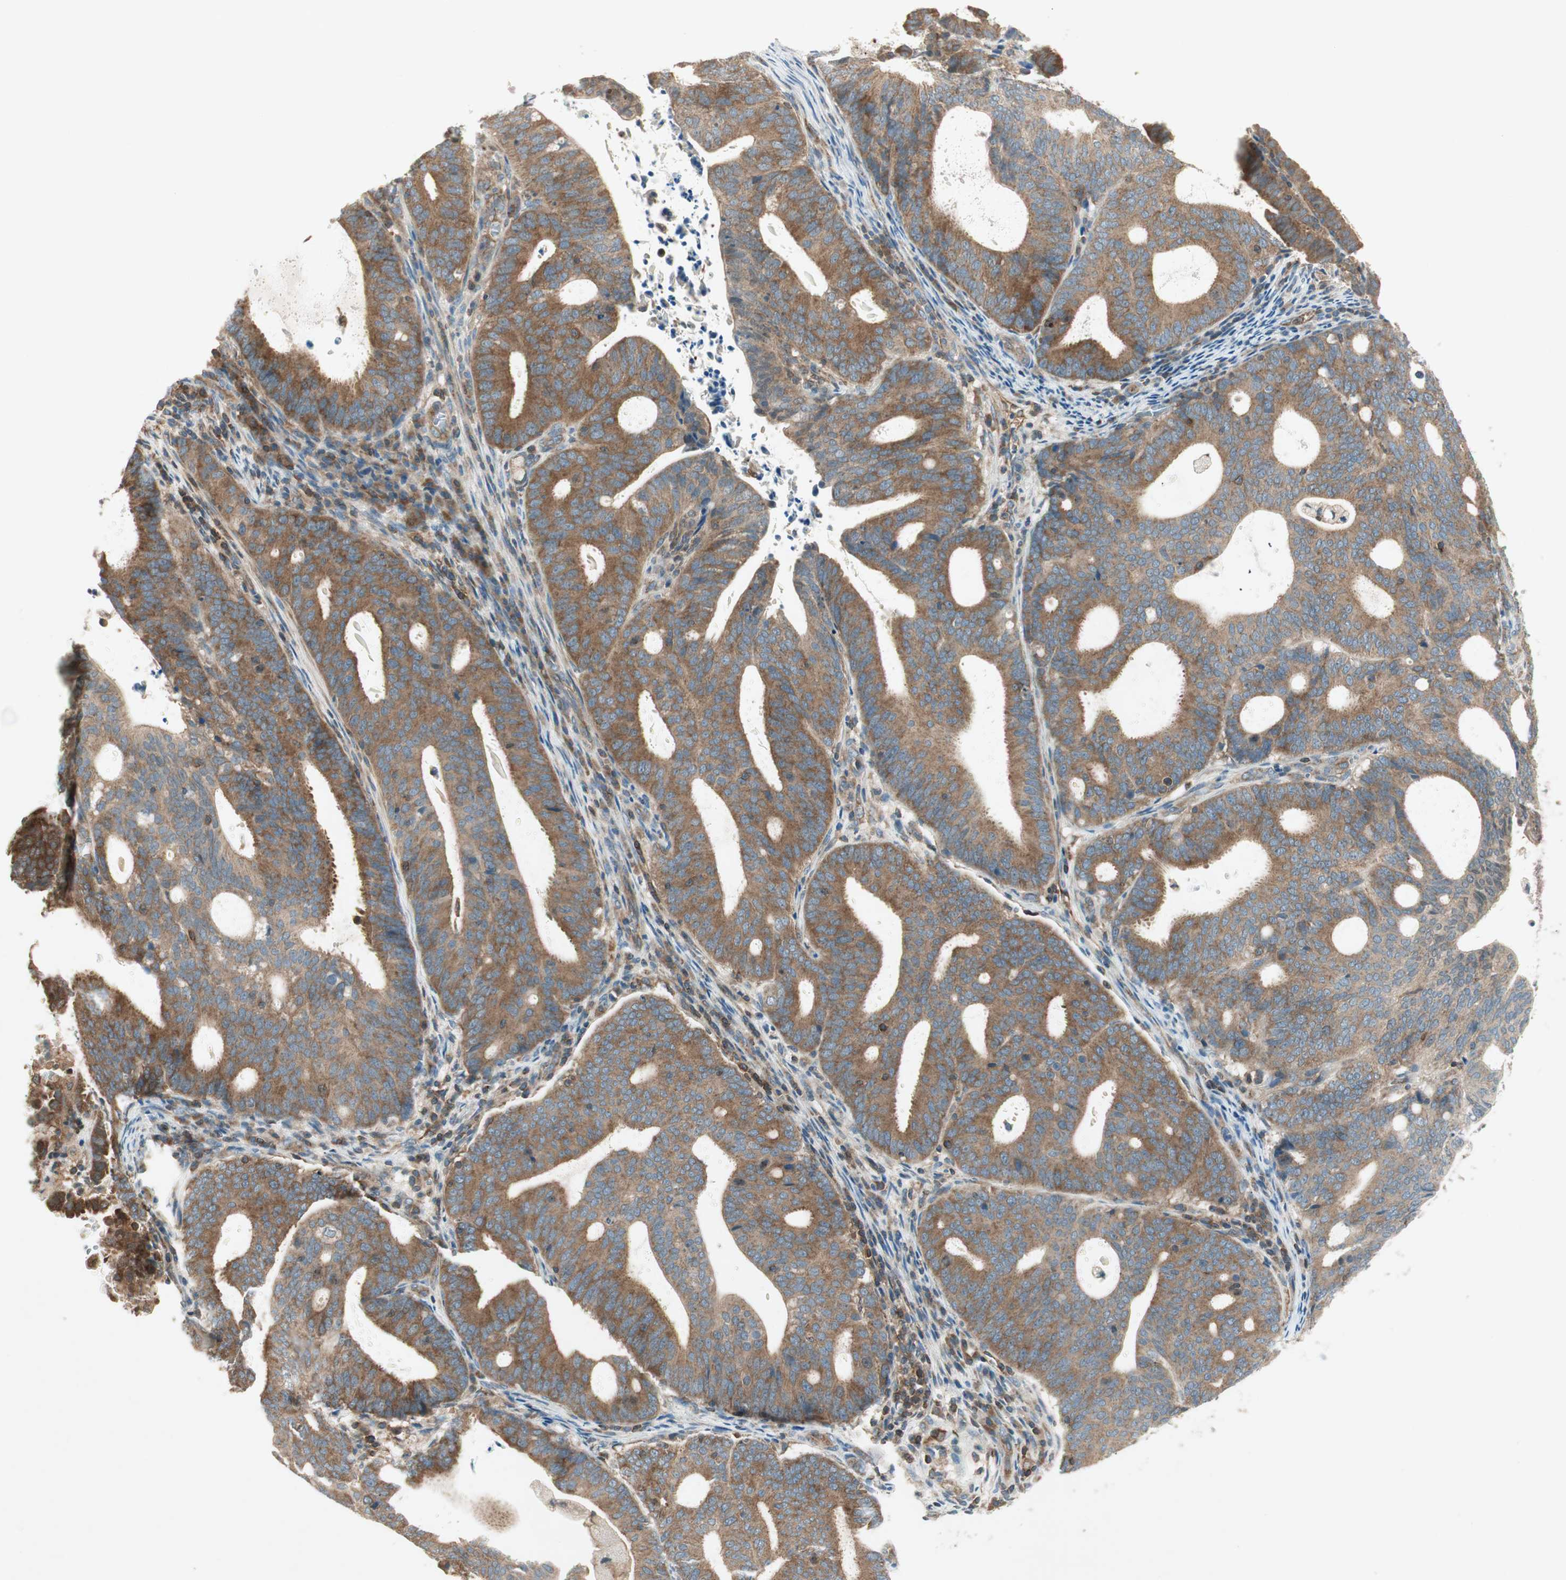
{"staining": {"intensity": "strong", "quantity": ">75%", "location": "cytoplasmic/membranous"}, "tissue": "endometrial cancer", "cell_type": "Tumor cells", "image_type": "cancer", "snomed": [{"axis": "morphology", "description": "Adenocarcinoma, NOS"}, {"axis": "topography", "description": "Uterus"}], "caption": "Protein expression analysis of endometrial adenocarcinoma exhibits strong cytoplasmic/membranous staining in approximately >75% of tumor cells. (DAB (3,3'-diaminobenzidine) IHC, brown staining for protein, blue staining for nuclei).", "gene": "CHADL", "patient": {"sex": "female", "age": 83}}